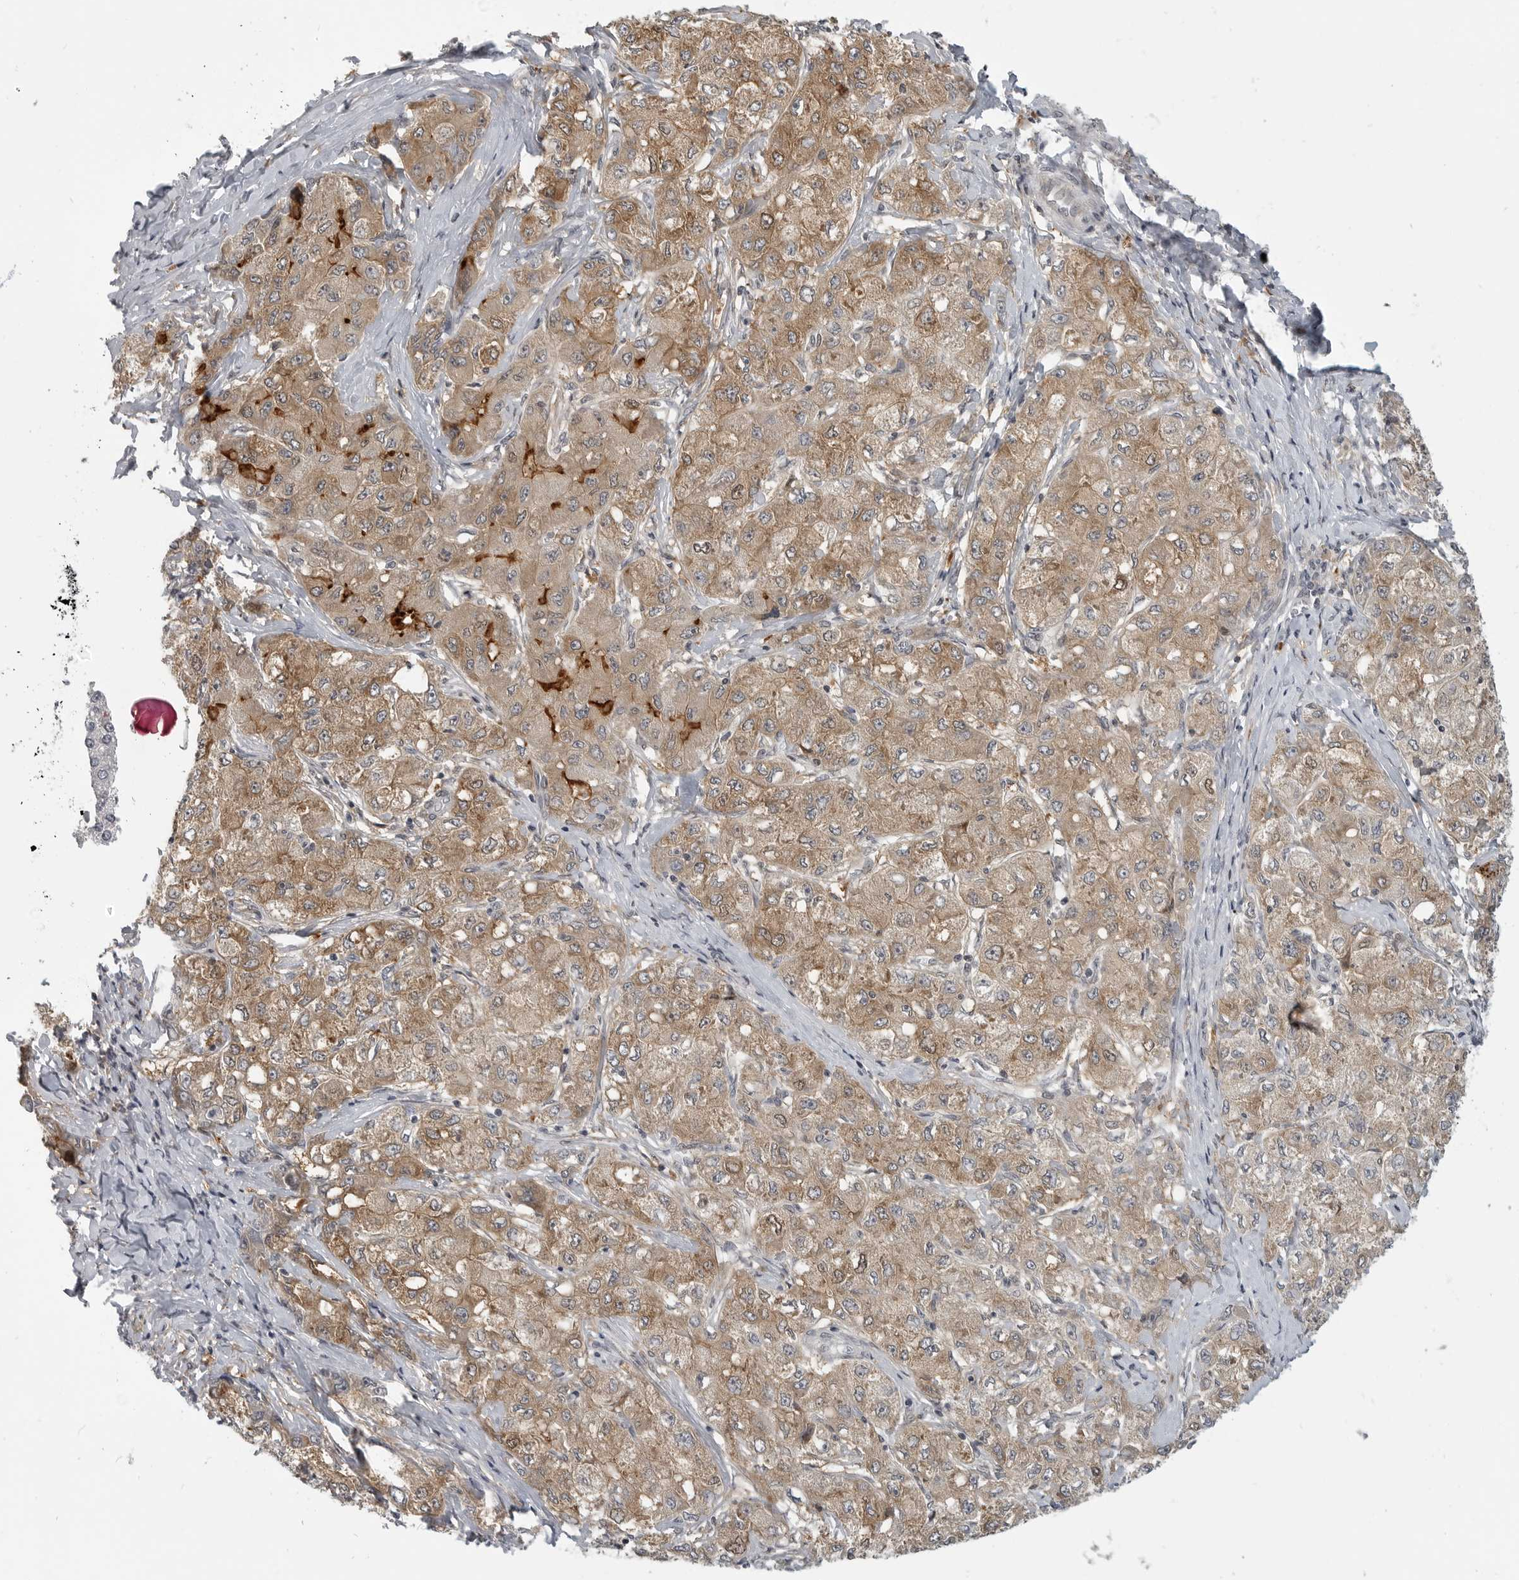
{"staining": {"intensity": "moderate", "quantity": ">75%", "location": "cytoplasmic/membranous"}, "tissue": "liver cancer", "cell_type": "Tumor cells", "image_type": "cancer", "snomed": [{"axis": "morphology", "description": "Carcinoma, Hepatocellular, NOS"}, {"axis": "topography", "description": "Liver"}], "caption": "Protein analysis of hepatocellular carcinoma (liver) tissue demonstrates moderate cytoplasmic/membranous expression in approximately >75% of tumor cells. The protein of interest is shown in brown color, while the nuclei are stained blue.", "gene": "CEP295NL", "patient": {"sex": "male", "age": 80}}